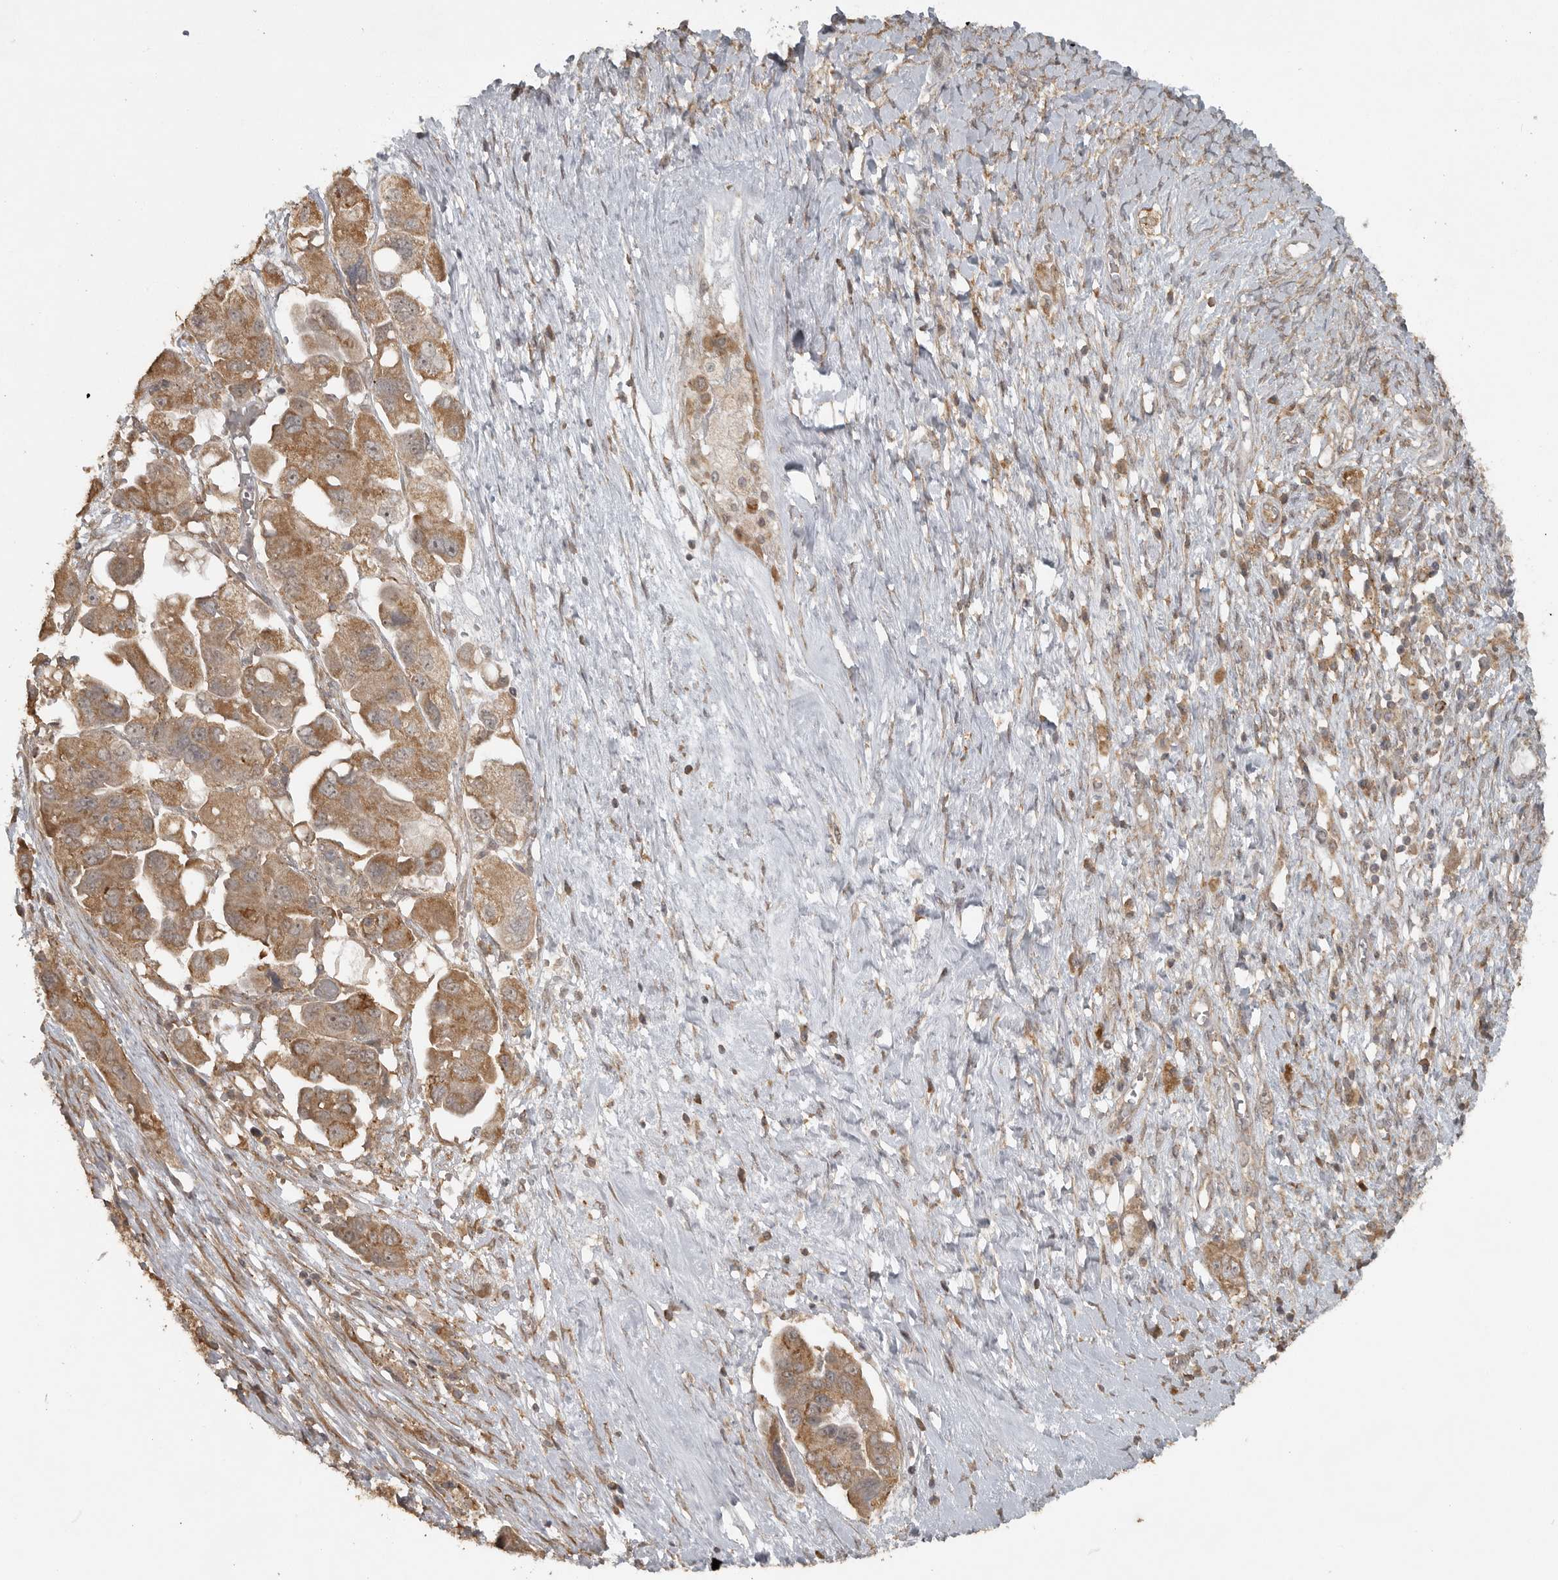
{"staining": {"intensity": "moderate", "quantity": ">75%", "location": "cytoplasmic/membranous"}, "tissue": "ovarian cancer", "cell_type": "Tumor cells", "image_type": "cancer", "snomed": [{"axis": "morphology", "description": "Carcinoma, NOS"}, {"axis": "morphology", "description": "Cystadenocarcinoma, serous, NOS"}, {"axis": "topography", "description": "Ovary"}], "caption": "An image of carcinoma (ovarian) stained for a protein demonstrates moderate cytoplasmic/membranous brown staining in tumor cells. (Brightfield microscopy of DAB IHC at high magnification).", "gene": "LLGL1", "patient": {"sex": "female", "age": 69}}